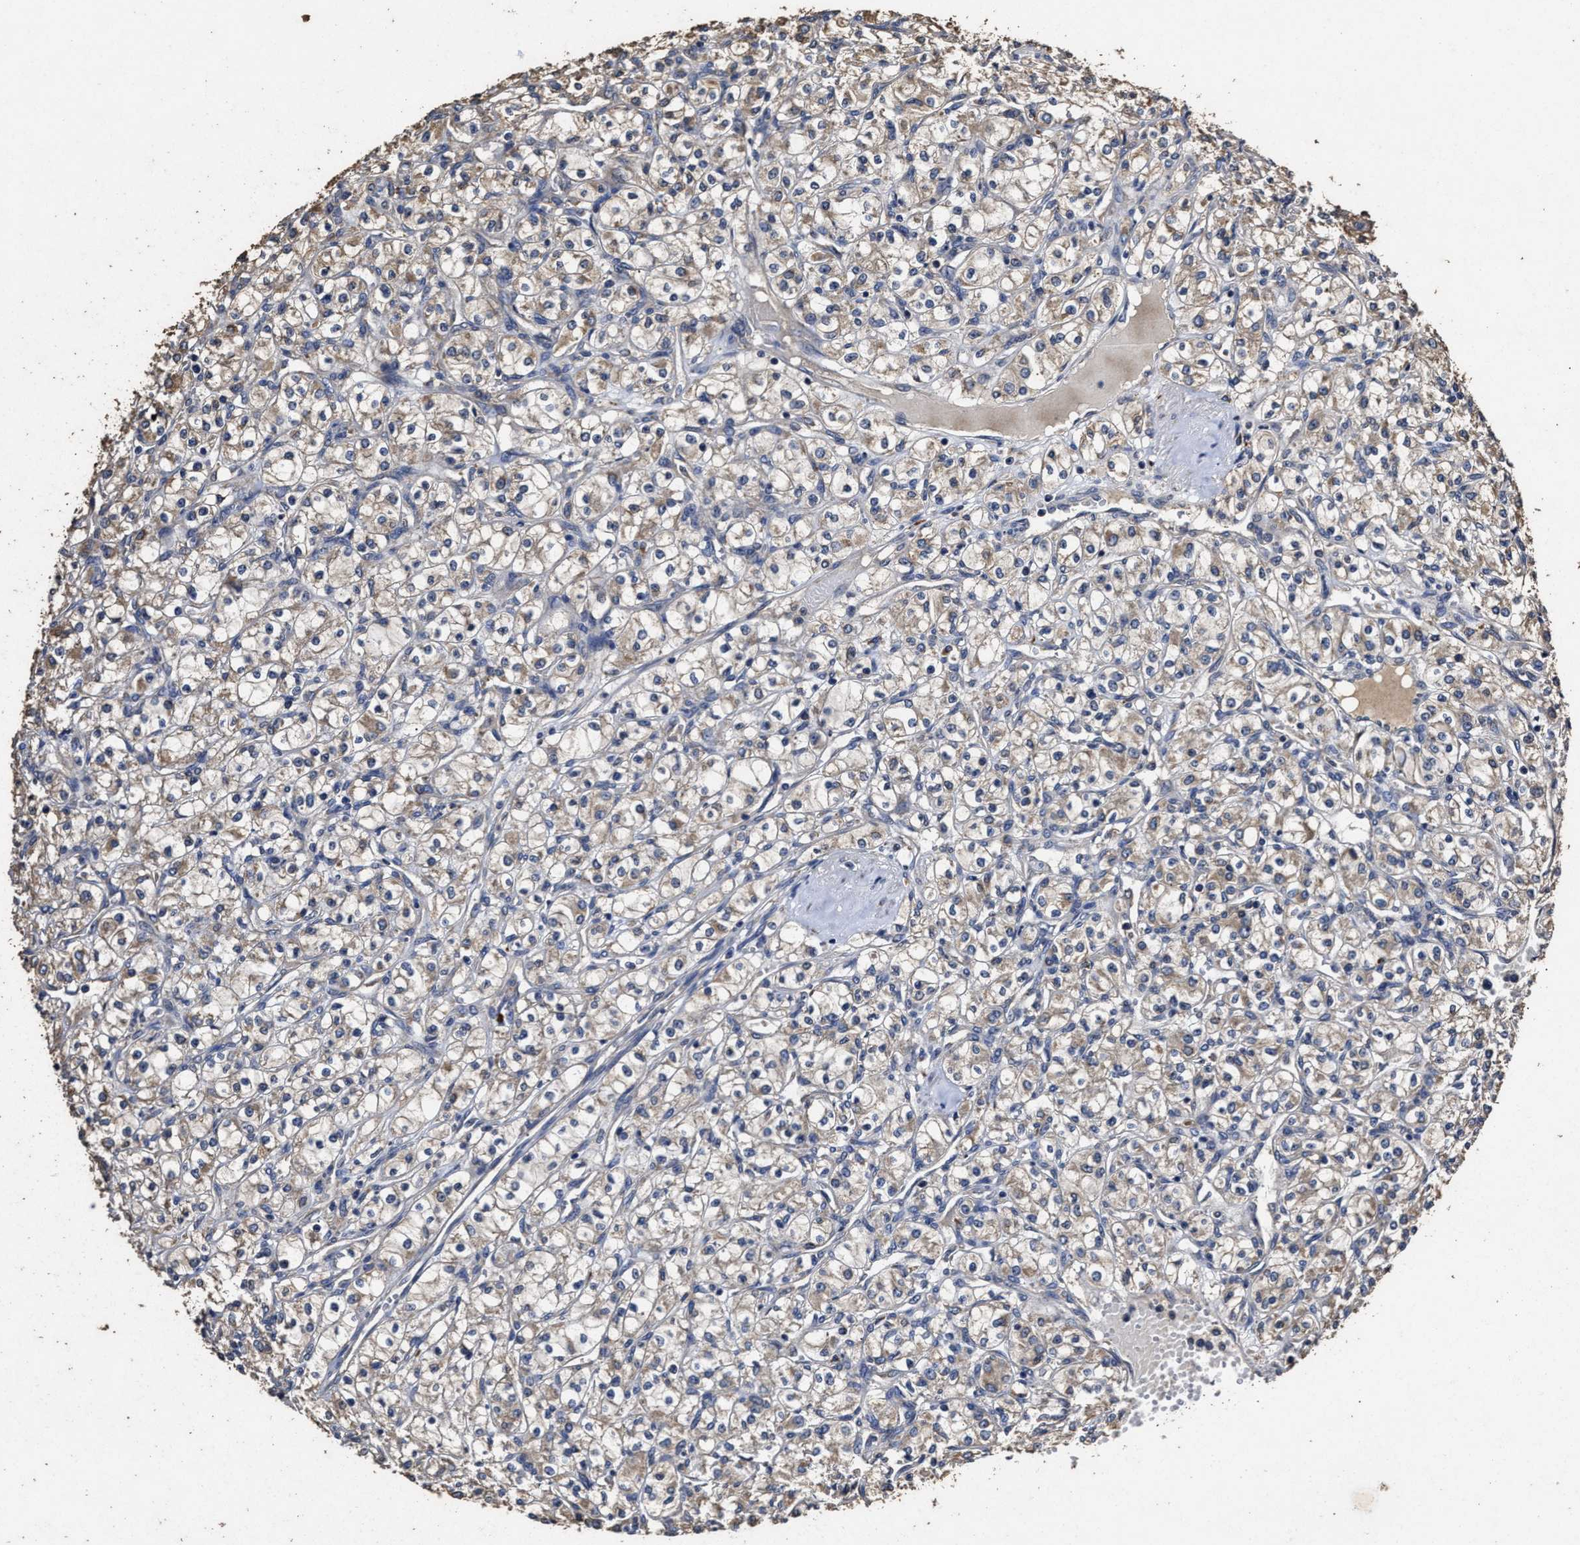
{"staining": {"intensity": "weak", "quantity": ">75%", "location": "cytoplasmic/membranous"}, "tissue": "renal cancer", "cell_type": "Tumor cells", "image_type": "cancer", "snomed": [{"axis": "morphology", "description": "Adenocarcinoma, NOS"}, {"axis": "topography", "description": "Kidney"}], "caption": "A brown stain labels weak cytoplasmic/membranous expression of a protein in human renal cancer (adenocarcinoma) tumor cells.", "gene": "PPM1K", "patient": {"sex": "male", "age": 77}}